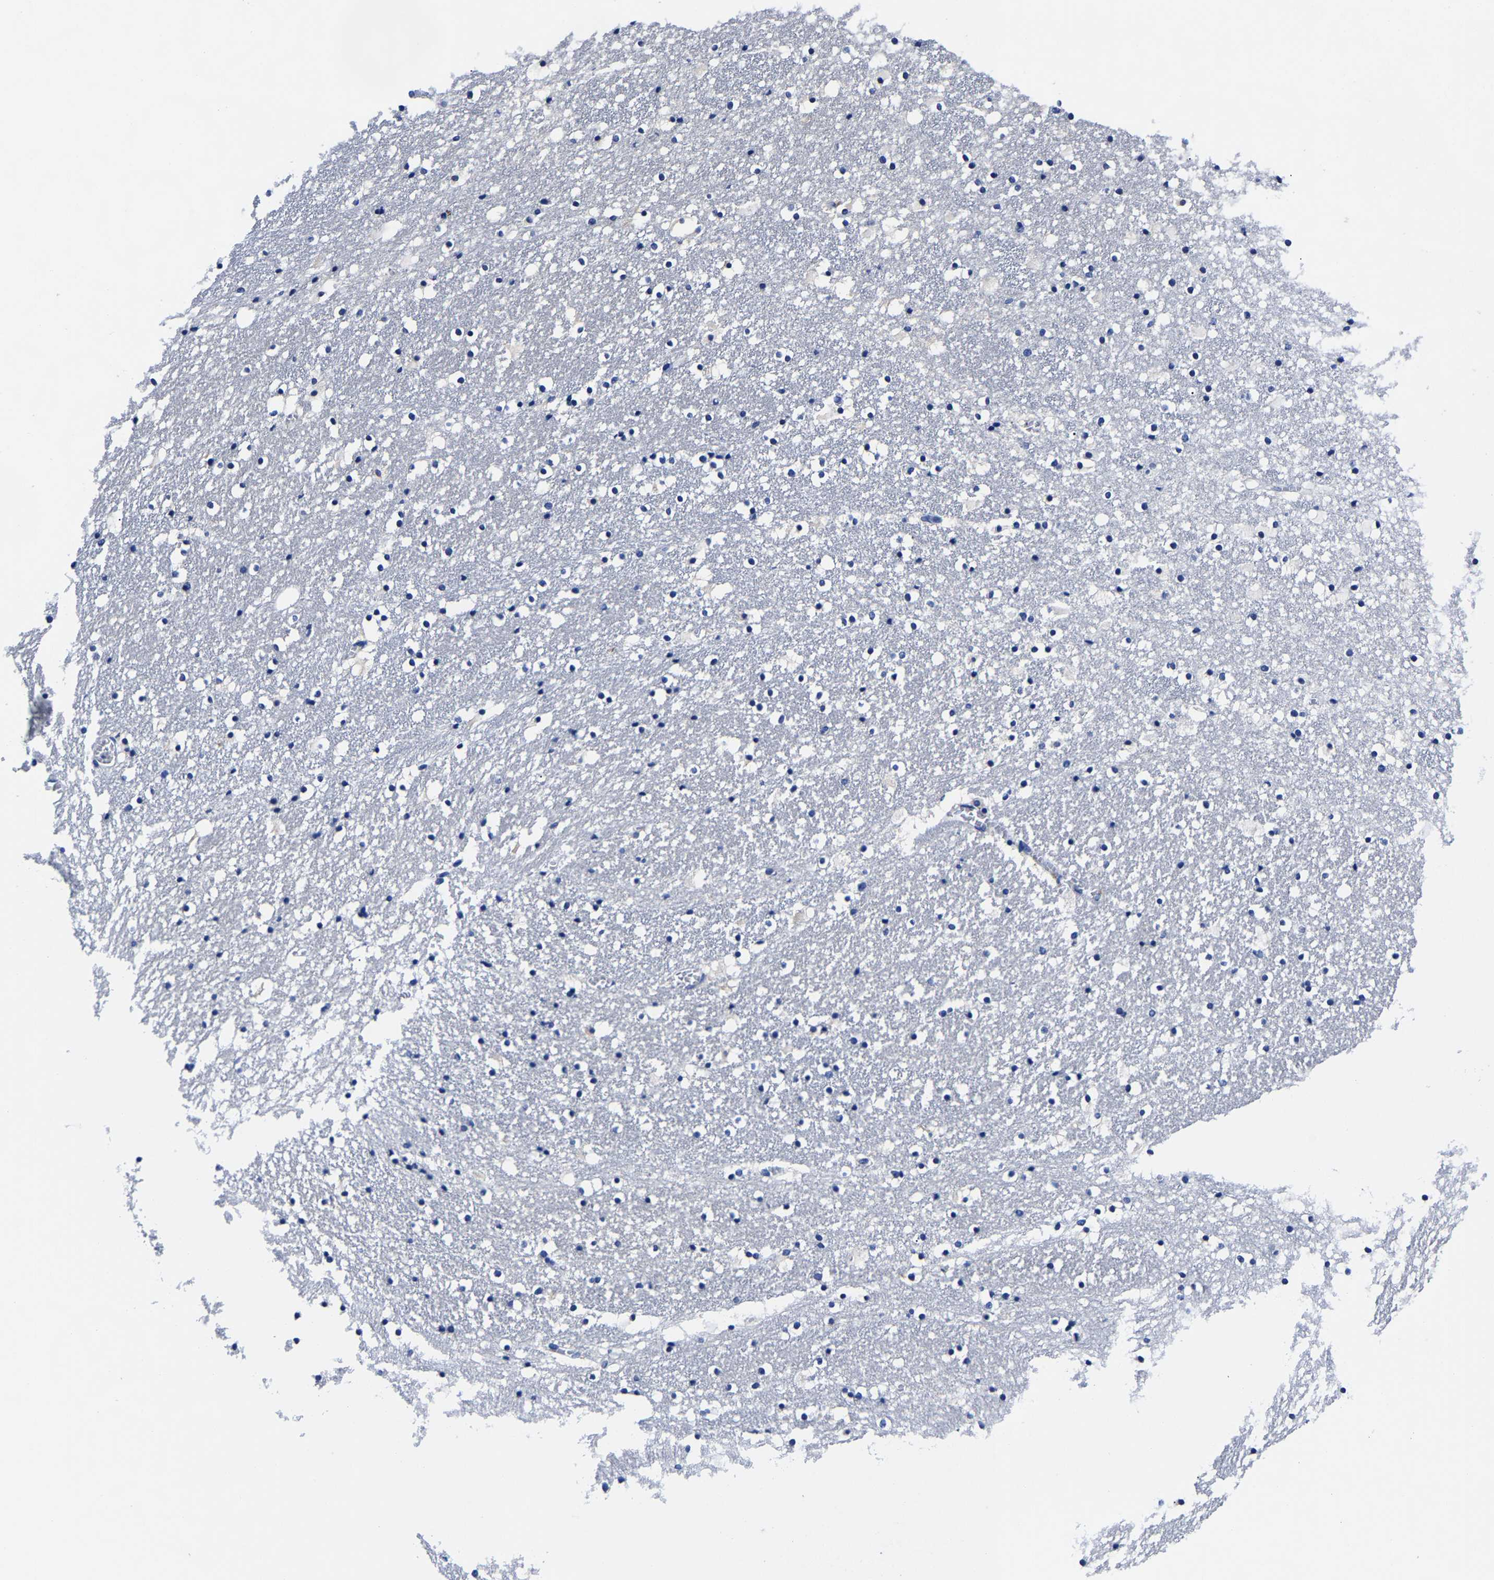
{"staining": {"intensity": "weak", "quantity": "<25%", "location": "cytoplasmic/membranous"}, "tissue": "caudate", "cell_type": "Glial cells", "image_type": "normal", "snomed": [{"axis": "morphology", "description": "Normal tissue, NOS"}, {"axis": "topography", "description": "Lateral ventricle wall"}], "caption": "This is a photomicrograph of immunohistochemistry staining of normal caudate, which shows no expression in glial cells.", "gene": "CPA2", "patient": {"sex": "male", "age": 45}}